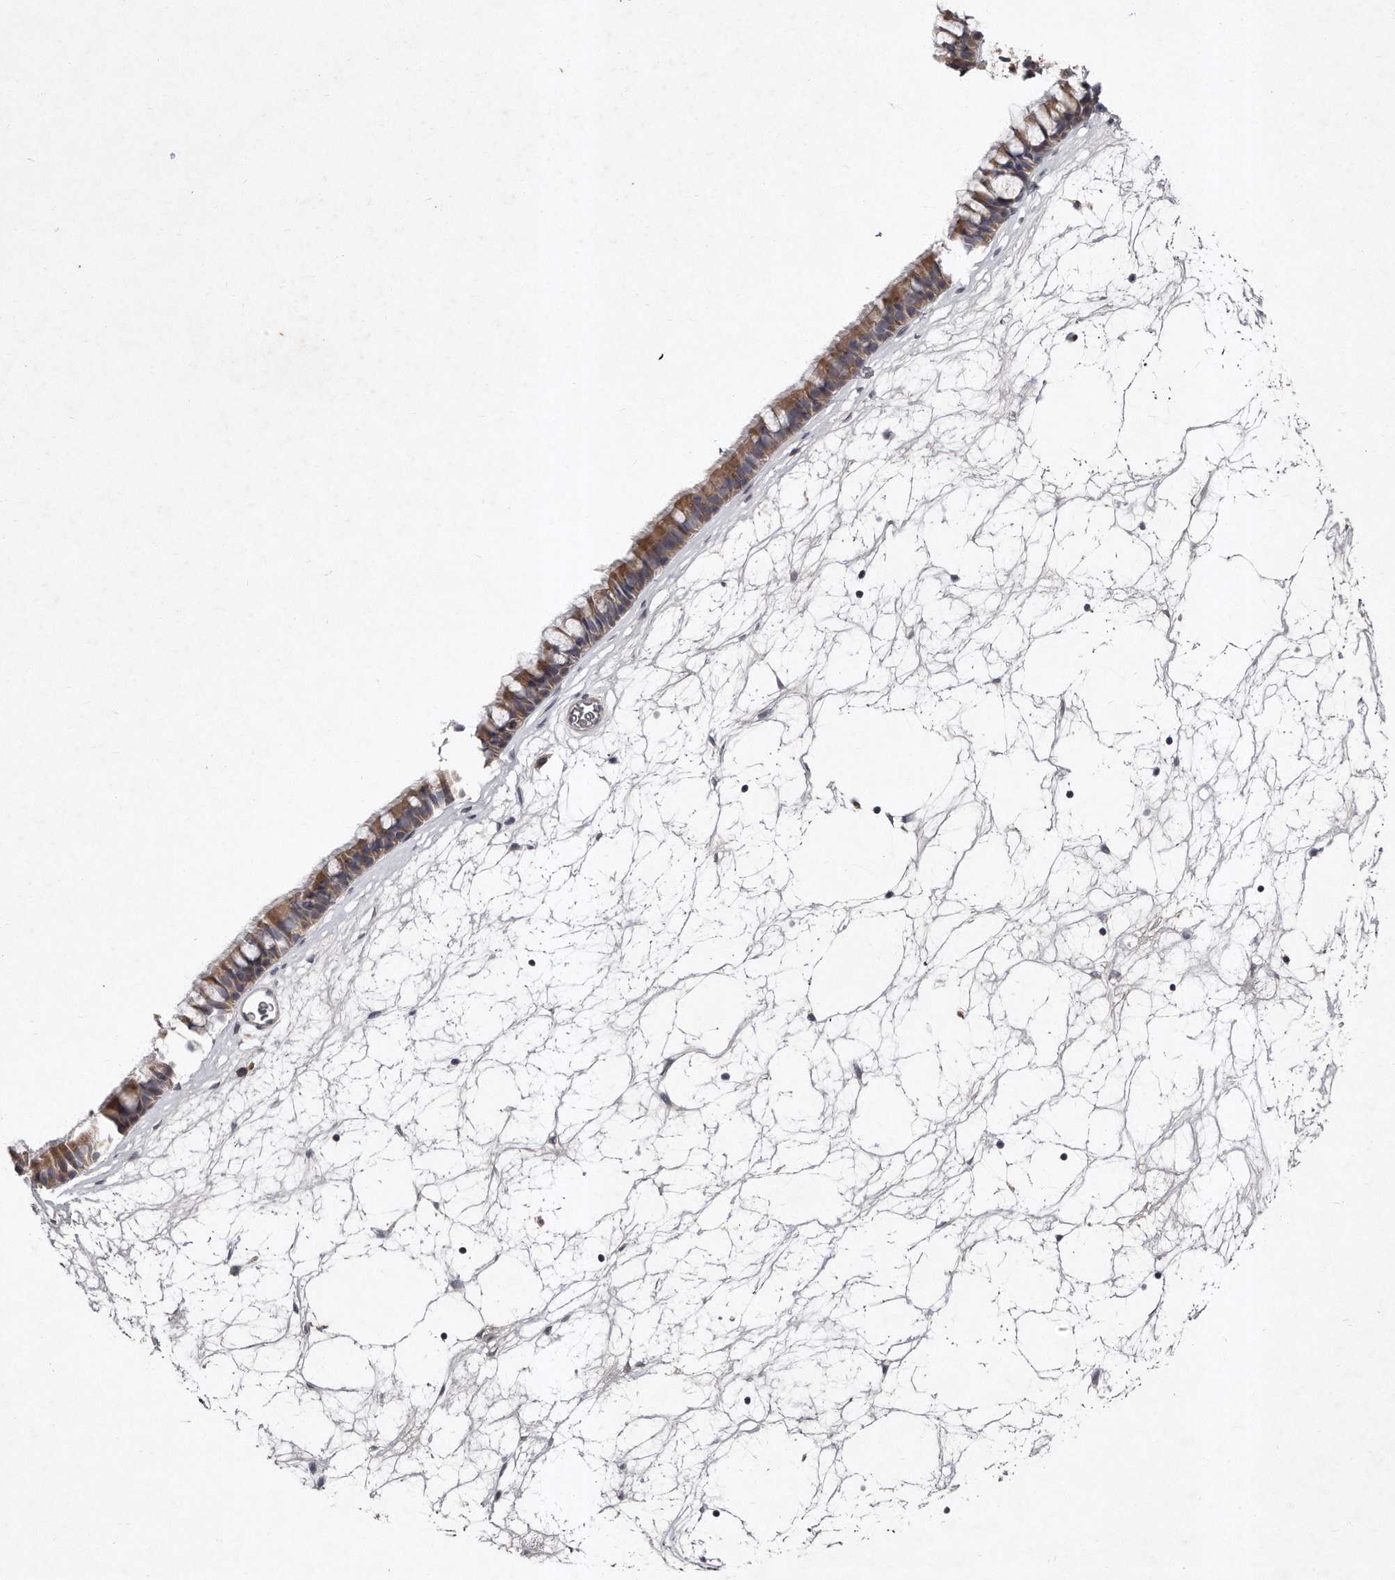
{"staining": {"intensity": "moderate", "quantity": ">75%", "location": "cytoplasmic/membranous"}, "tissue": "nasopharynx", "cell_type": "Respiratory epithelial cells", "image_type": "normal", "snomed": [{"axis": "morphology", "description": "Normal tissue, NOS"}, {"axis": "topography", "description": "Nasopharynx"}], "caption": "Immunohistochemical staining of normal human nasopharynx reveals medium levels of moderate cytoplasmic/membranous expression in approximately >75% of respiratory epithelial cells. The protein is stained brown, and the nuclei are stained in blue (DAB (3,3'-diaminobenzidine) IHC with brightfield microscopy, high magnification).", "gene": "TECR", "patient": {"sex": "male", "age": 64}}